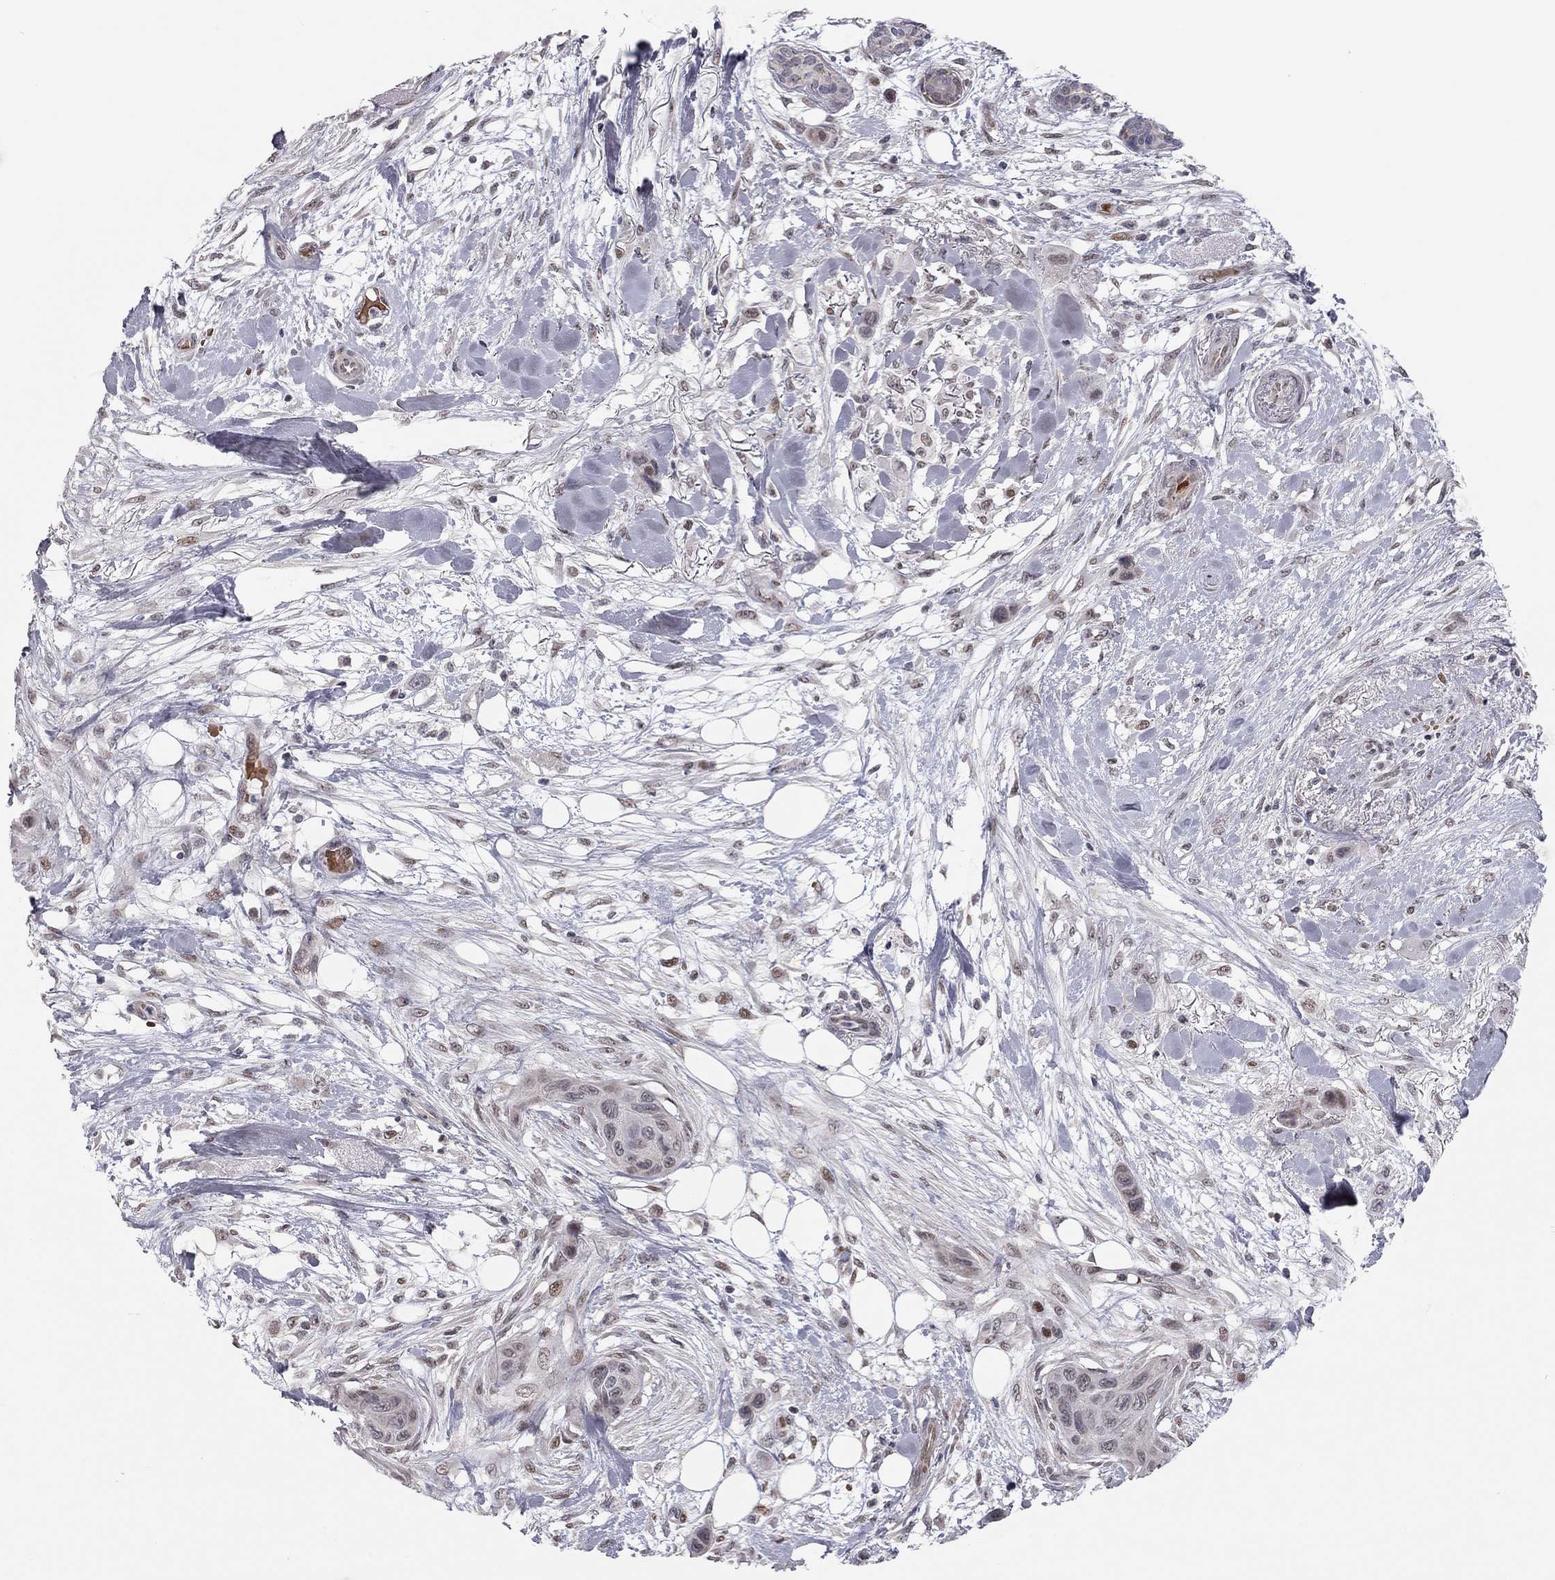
{"staining": {"intensity": "negative", "quantity": "none", "location": "none"}, "tissue": "skin cancer", "cell_type": "Tumor cells", "image_type": "cancer", "snomed": [{"axis": "morphology", "description": "Squamous cell carcinoma, NOS"}, {"axis": "topography", "description": "Skin"}], "caption": "Immunohistochemistry histopathology image of neoplastic tissue: human skin cancer (squamous cell carcinoma) stained with DAB shows no significant protein expression in tumor cells.", "gene": "MC3R", "patient": {"sex": "male", "age": 79}}